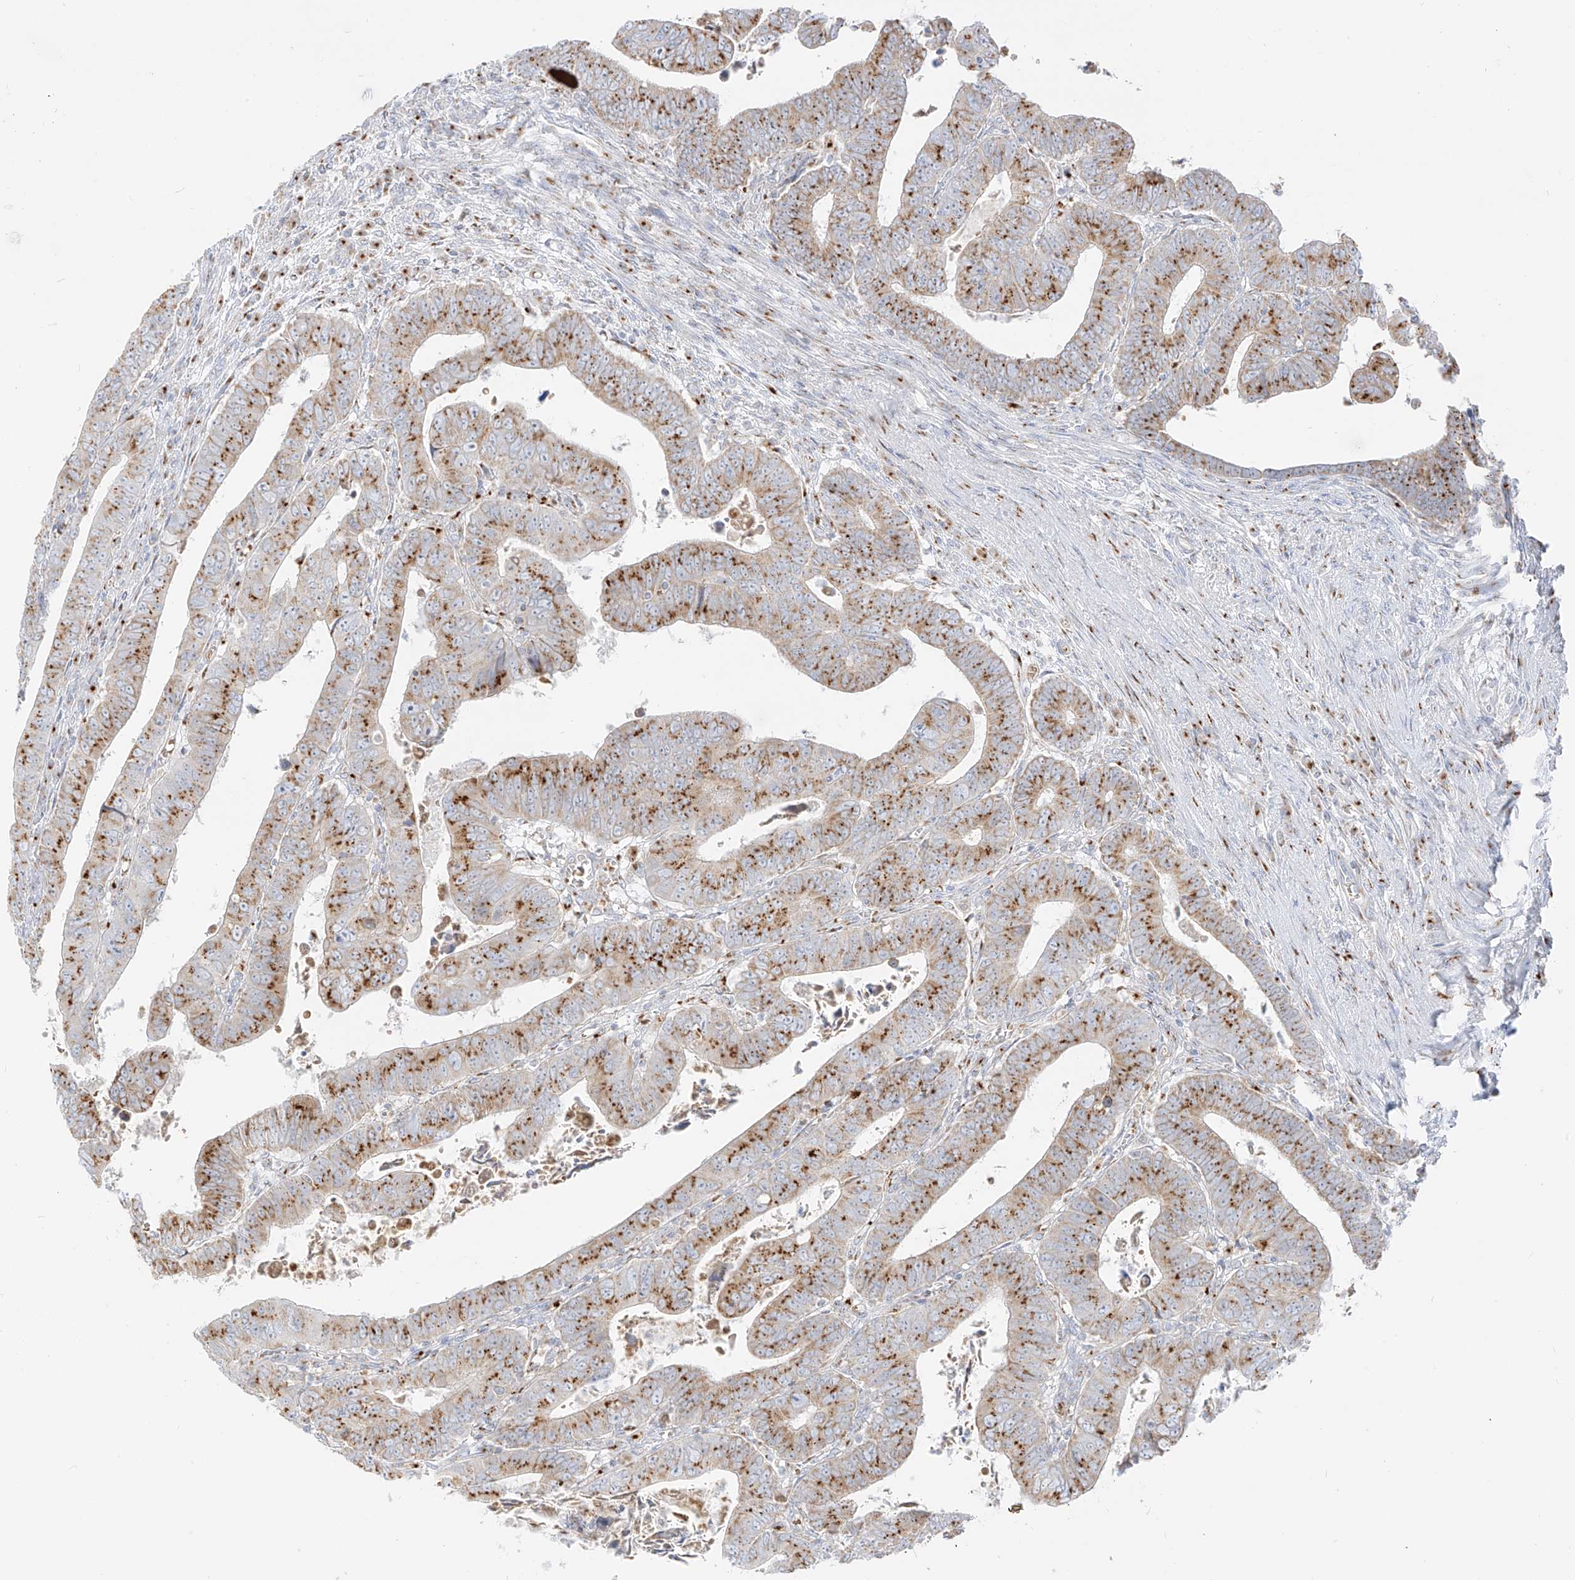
{"staining": {"intensity": "moderate", "quantity": ">75%", "location": "cytoplasmic/membranous"}, "tissue": "colorectal cancer", "cell_type": "Tumor cells", "image_type": "cancer", "snomed": [{"axis": "morphology", "description": "Normal tissue, NOS"}, {"axis": "morphology", "description": "Adenocarcinoma, NOS"}, {"axis": "topography", "description": "Rectum"}], "caption": "This image shows immunohistochemistry (IHC) staining of colorectal cancer, with medium moderate cytoplasmic/membranous staining in approximately >75% of tumor cells.", "gene": "TMEM87B", "patient": {"sex": "female", "age": 65}}